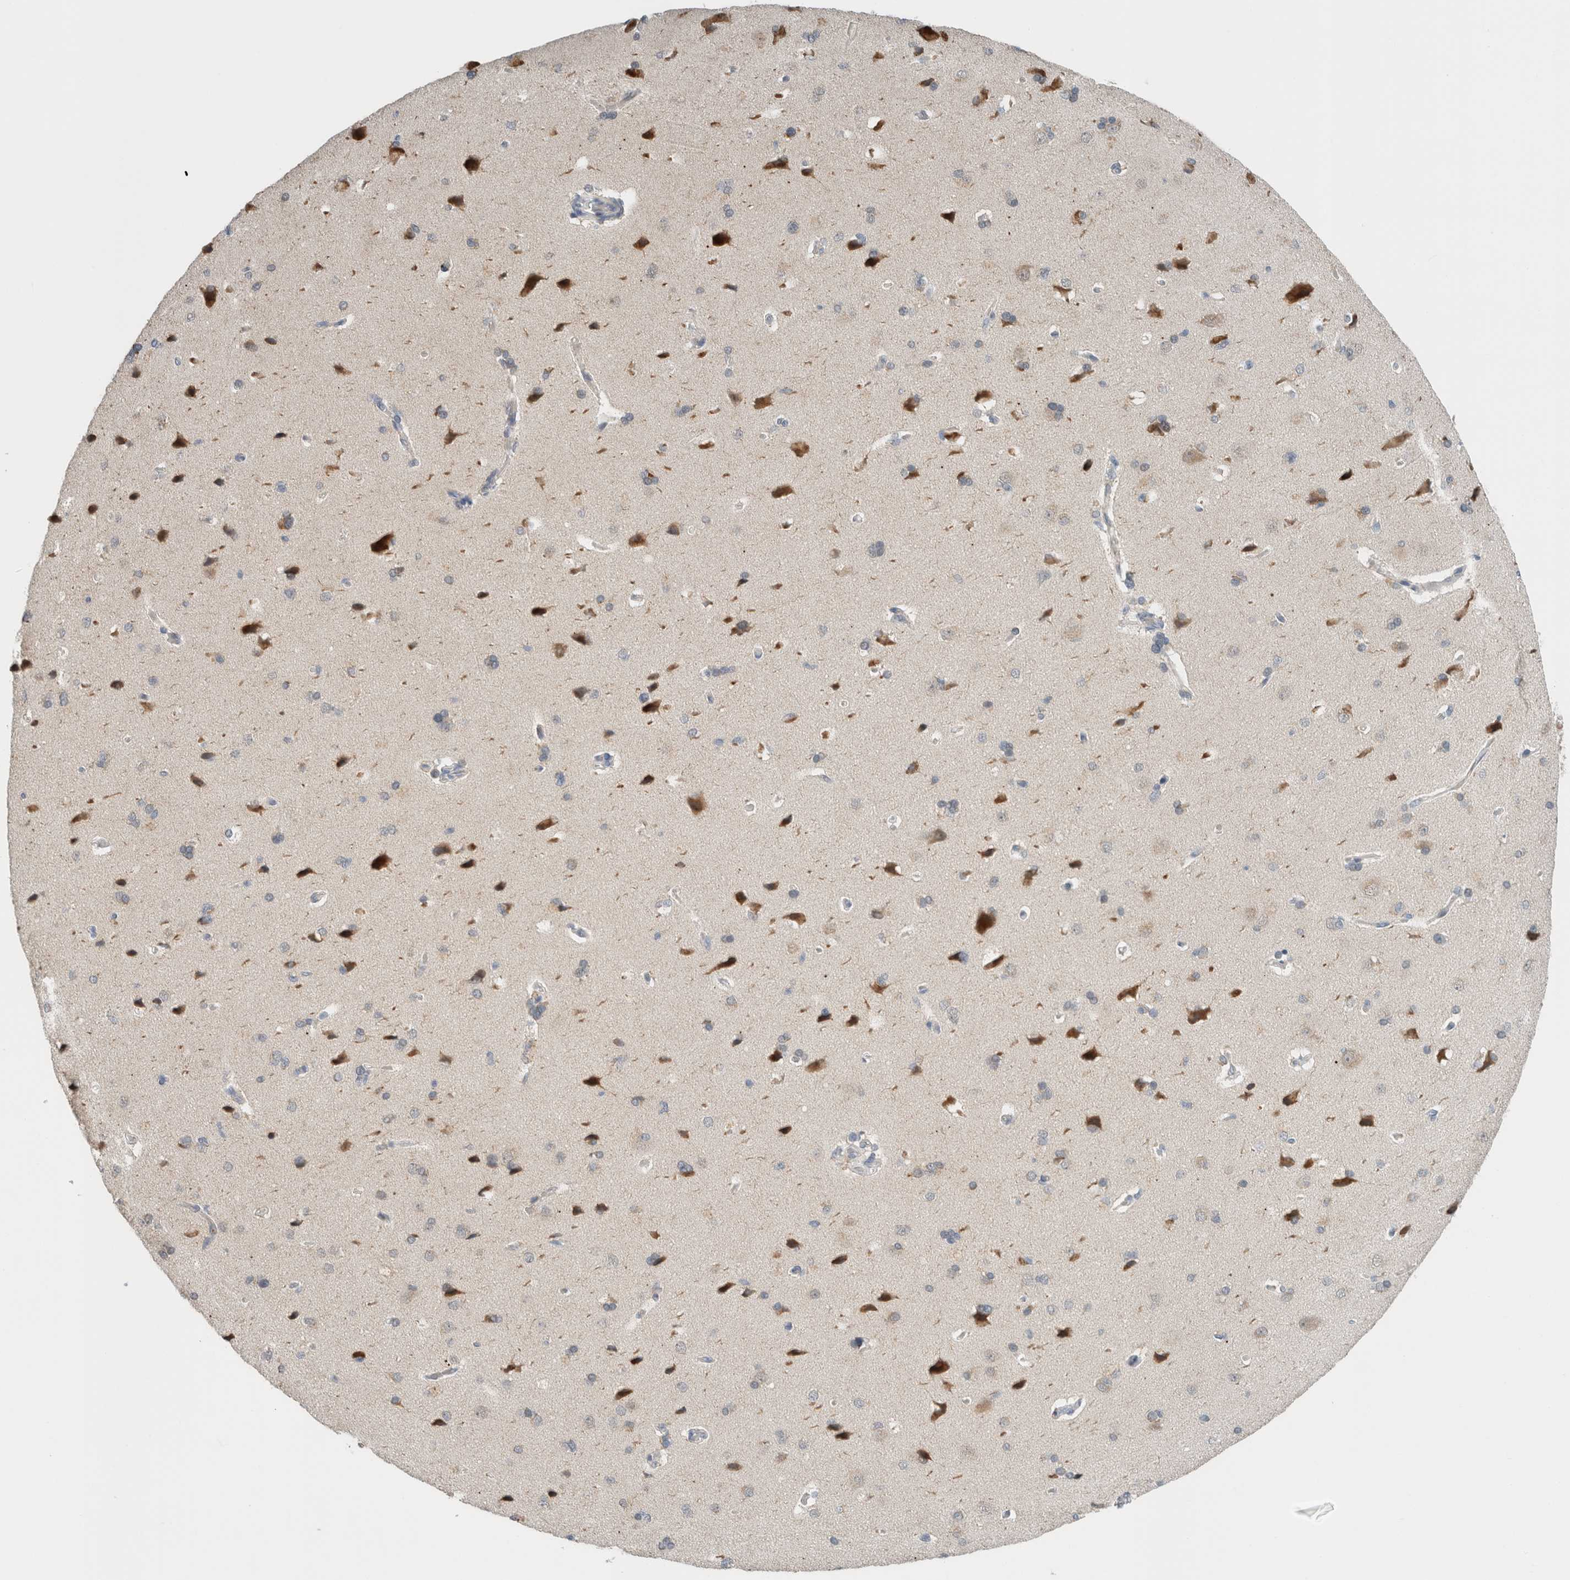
{"staining": {"intensity": "negative", "quantity": "none", "location": "none"}, "tissue": "cerebral cortex", "cell_type": "Endothelial cells", "image_type": "normal", "snomed": [{"axis": "morphology", "description": "Normal tissue, NOS"}, {"axis": "topography", "description": "Cerebral cortex"}], "caption": "IHC micrograph of unremarkable human cerebral cortex stained for a protein (brown), which demonstrates no positivity in endothelial cells.", "gene": "CRAT", "patient": {"sex": "male", "age": 62}}